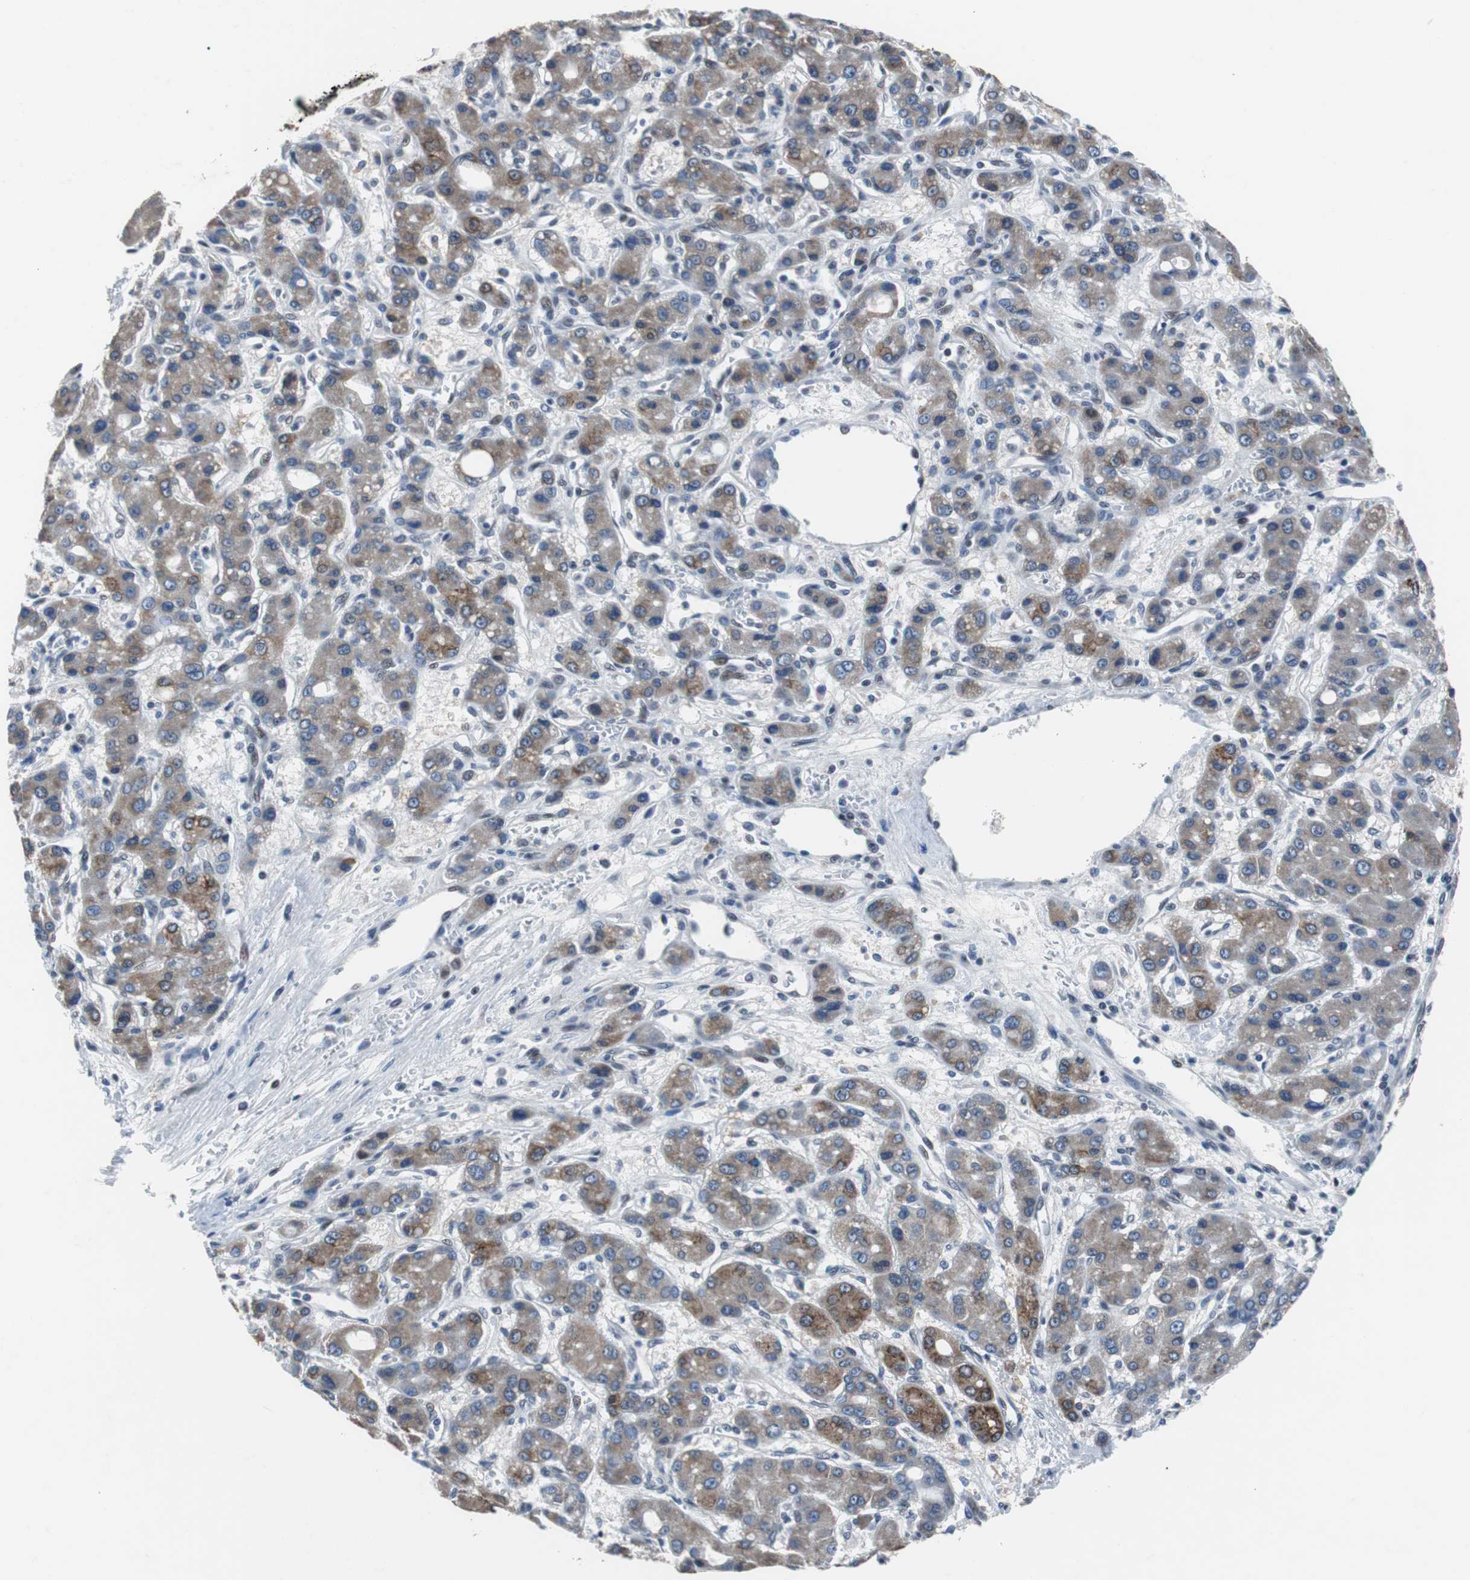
{"staining": {"intensity": "moderate", "quantity": ">75%", "location": "cytoplasmic/membranous"}, "tissue": "liver cancer", "cell_type": "Tumor cells", "image_type": "cancer", "snomed": [{"axis": "morphology", "description": "Carcinoma, Hepatocellular, NOS"}, {"axis": "topography", "description": "Liver"}], "caption": "There is medium levels of moderate cytoplasmic/membranous positivity in tumor cells of liver cancer (hepatocellular carcinoma), as demonstrated by immunohistochemical staining (brown color).", "gene": "TP63", "patient": {"sex": "male", "age": 55}}